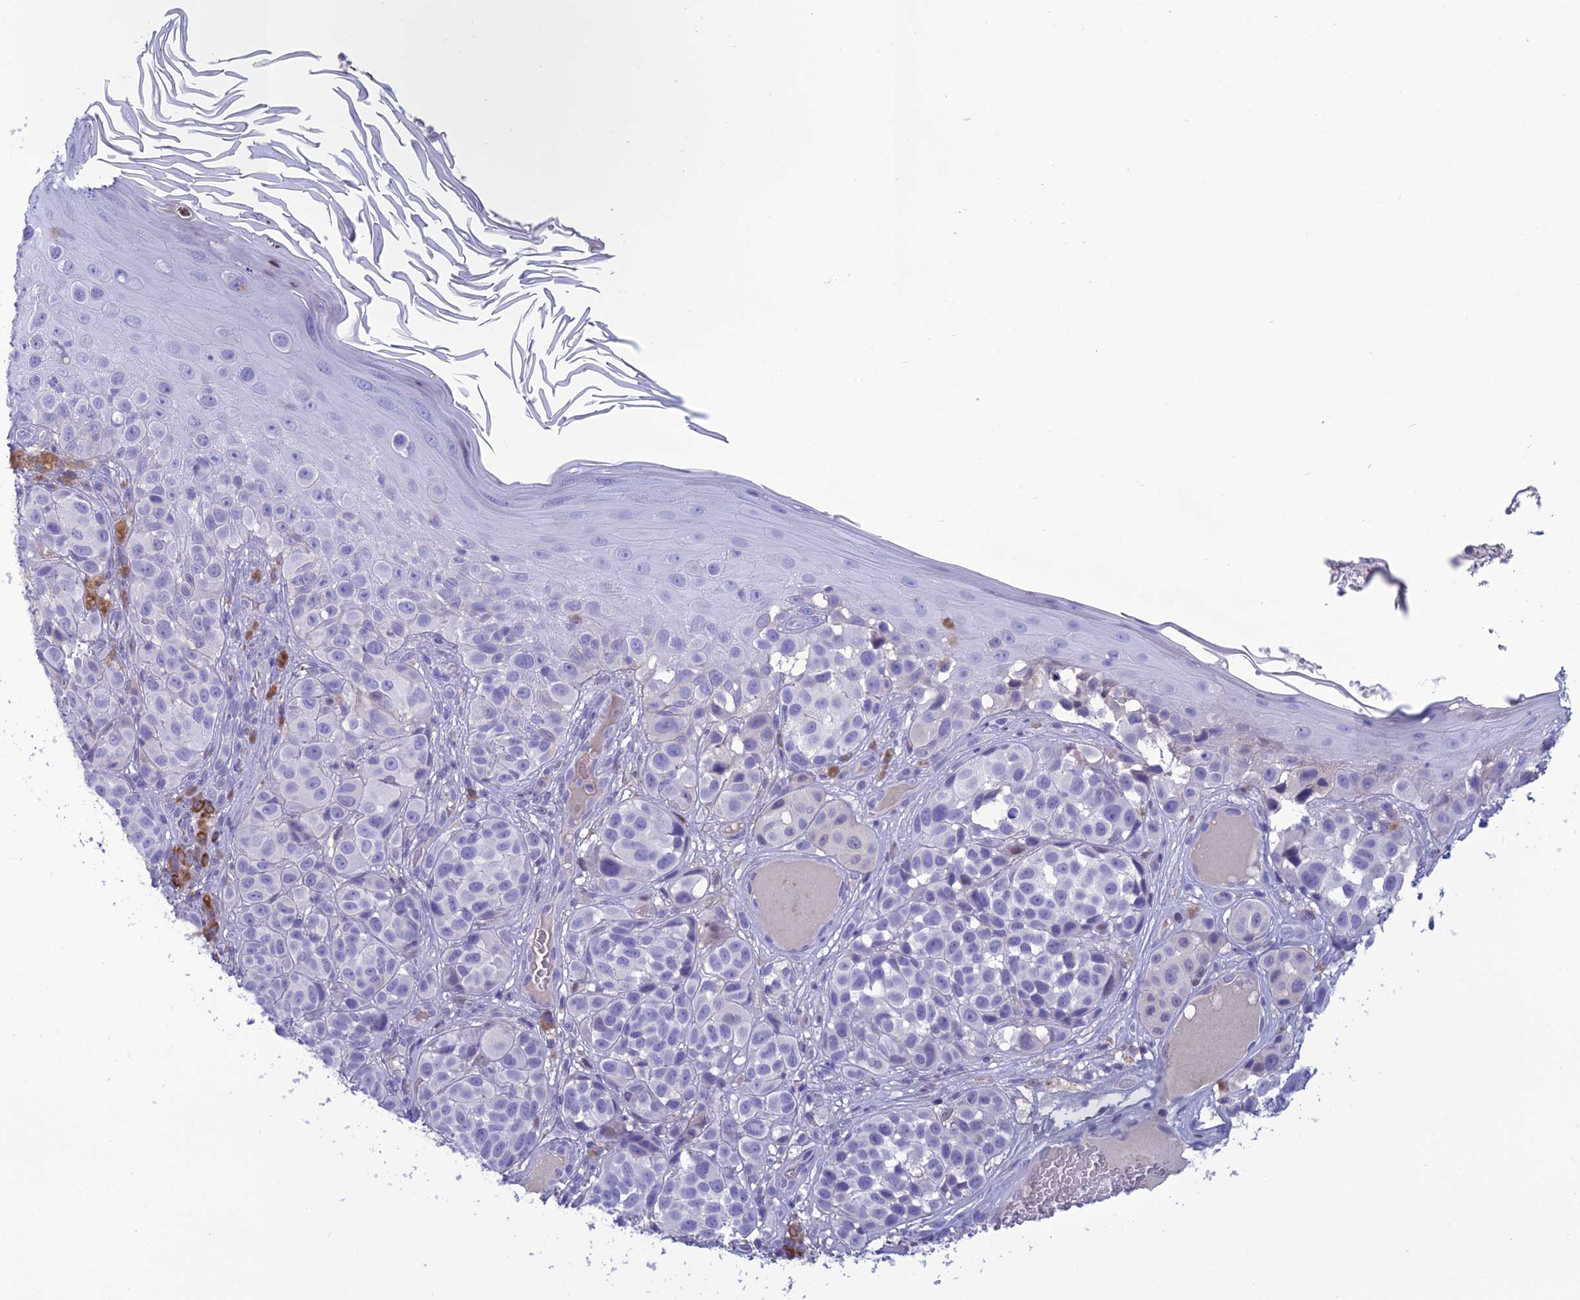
{"staining": {"intensity": "negative", "quantity": "none", "location": "none"}, "tissue": "melanoma", "cell_type": "Tumor cells", "image_type": "cancer", "snomed": [{"axis": "morphology", "description": "Malignant melanoma, NOS"}, {"axis": "topography", "description": "Skin"}], "caption": "The histopathology image displays no significant expression in tumor cells of melanoma. The staining was performed using DAB (3,3'-diaminobenzidine) to visualize the protein expression in brown, while the nuclei were stained in blue with hematoxylin (Magnification: 20x).", "gene": "CRB2", "patient": {"sex": "male", "age": 38}}